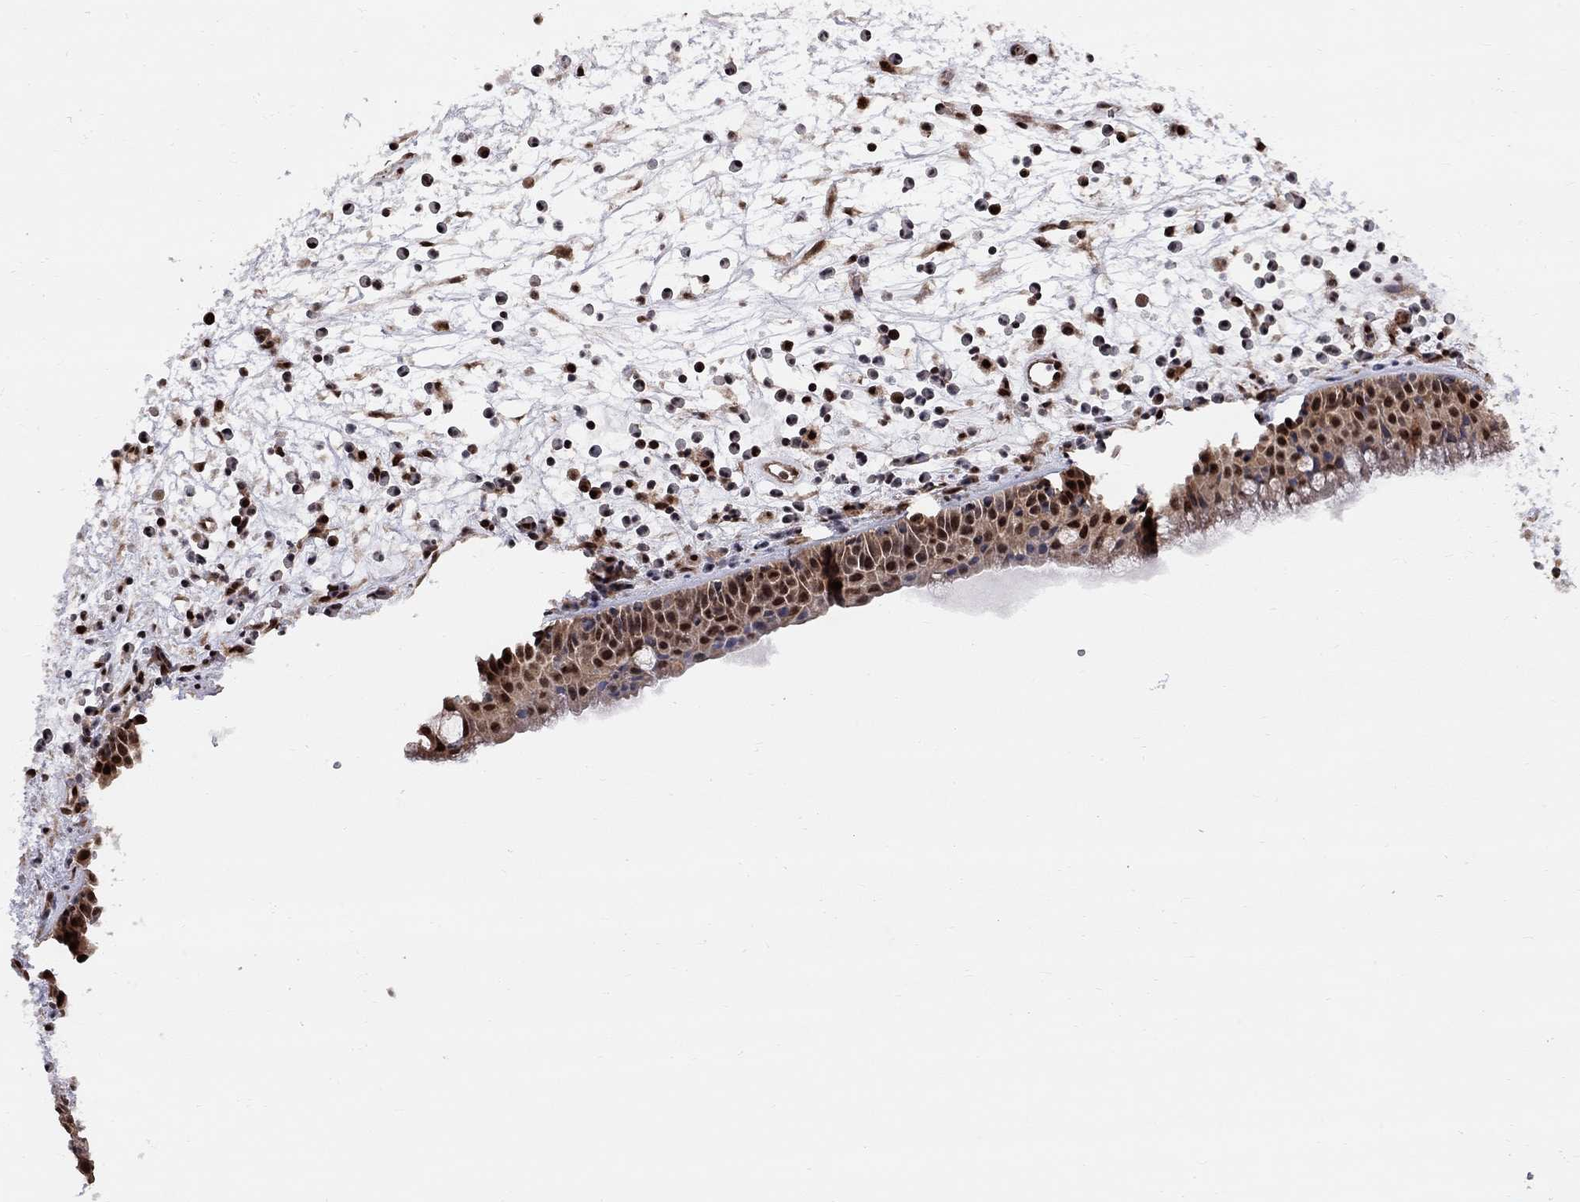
{"staining": {"intensity": "strong", "quantity": "25%-75%", "location": "cytoplasmic/membranous,nuclear"}, "tissue": "nasopharynx", "cell_type": "Respiratory epithelial cells", "image_type": "normal", "snomed": [{"axis": "morphology", "description": "Normal tissue, NOS"}, {"axis": "topography", "description": "Nasopharynx"}], "caption": "High-power microscopy captured an immunohistochemistry (IHC) micrograph of normal nasopharynx, revealing strong cytoplasmic/membranous,nuclear staining in approximately 25%-75% of respiratory epithelial cells. (DAB IHC with brightfield microscopy, high magnification).", "gene": "ELOB", "patient": {"sex": "female", "age": 73}}